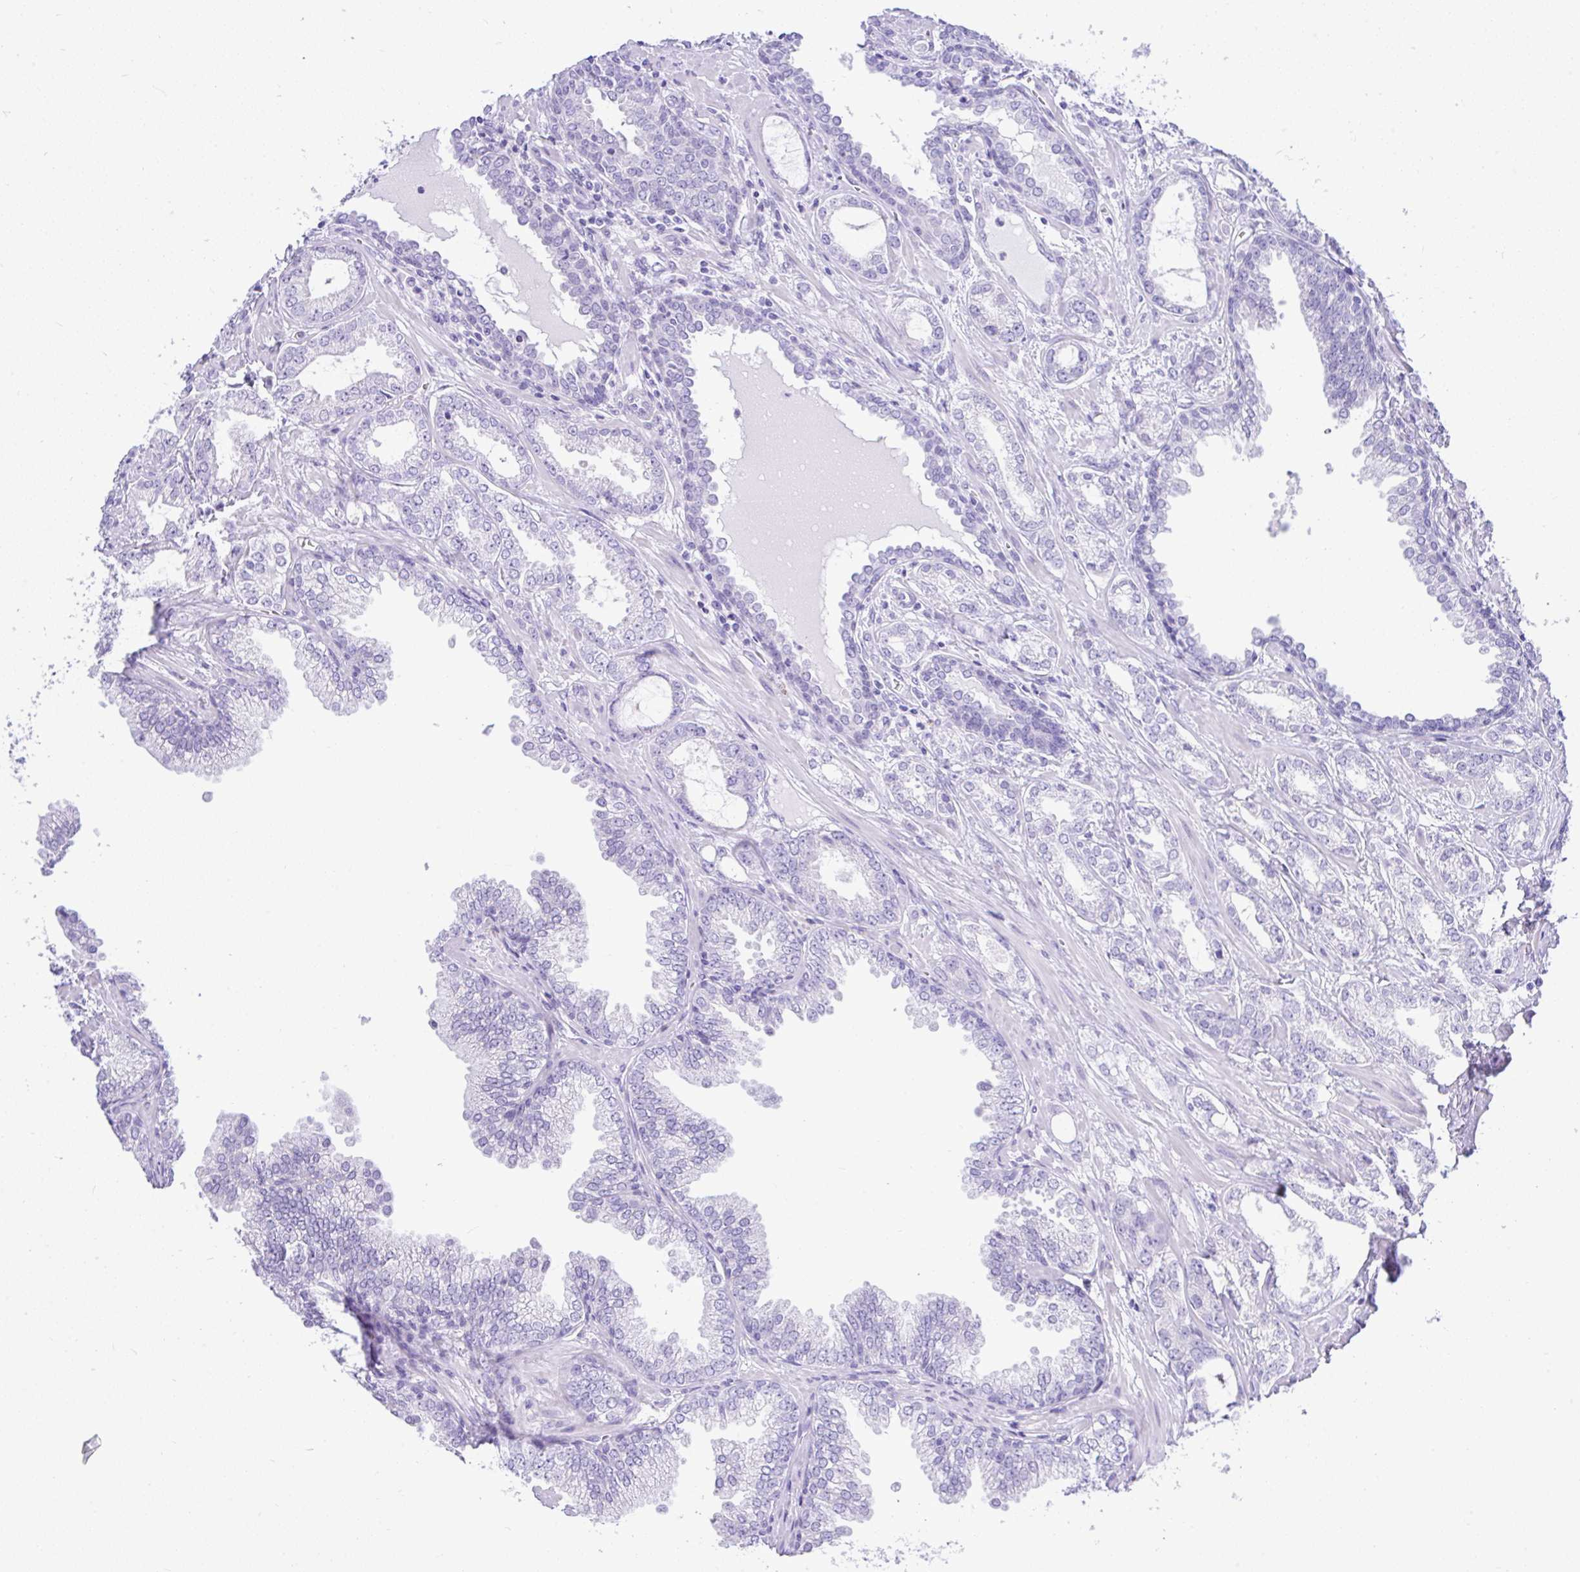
{"staining": {"intensity": "negative", "quantity": "none", "location": "none"}, "tissue": "prostate cancer", "cell_type": "Tumor cells", "image_type": "cancer", "snomed": [{"axis": "morphology", "description": "Adenocarcinoma, Medium grade"}, {"axis": "topography", "description": "Prostate"}], "caption": "Photomicrograph shows no significant protein staining in tumor cells of medium-grade adenocarcinoma (prostate).", "gene": "SEL1L2", "patient": {"sex": "male", "age": 57}}